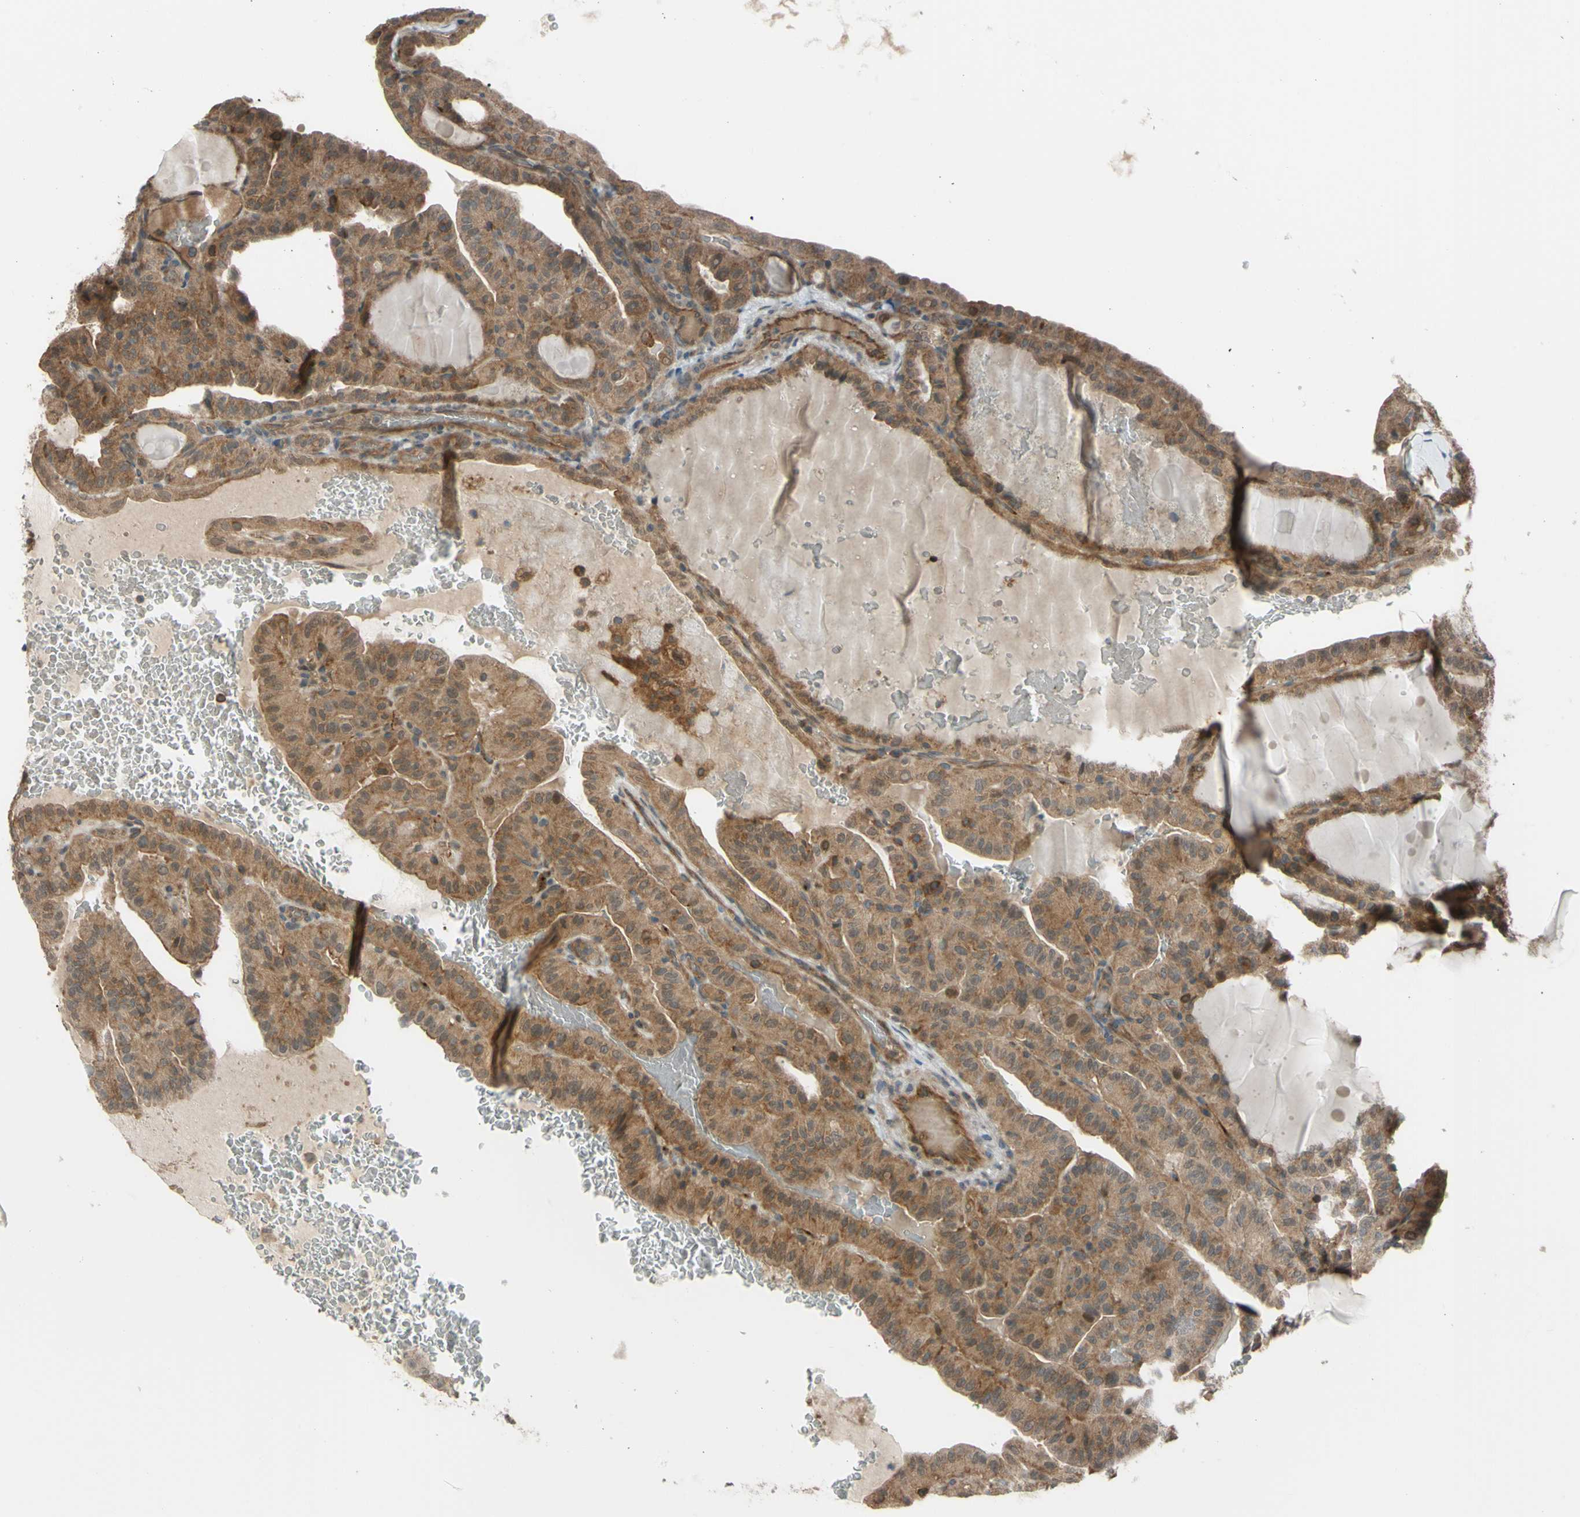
{"staining": {"intensity": "moderate", "quantity": ">75%", "location": "cytoplasmic/membranous,nuclear"}, "tissue": "thyroid cancer", "cell_type": "Tumor cells", "image_type": "cancer", "snomed": [{"axis": "morphology", "description": "Papillary adenocarcinoma, NOS"}, {"axis": "topography", "description": "Thyroid gland"}], "caption": "Tumor cells demonstrate medium levels of moderate cytoplasmic/membranous and nuclear positivity in approximately >75% of cells in human thyroid cancer. The protein of interest is shown in brown color, while the nuclei are stained blue.", "gene": "FLII", "patient": {"sex": "male", "age": 77}}